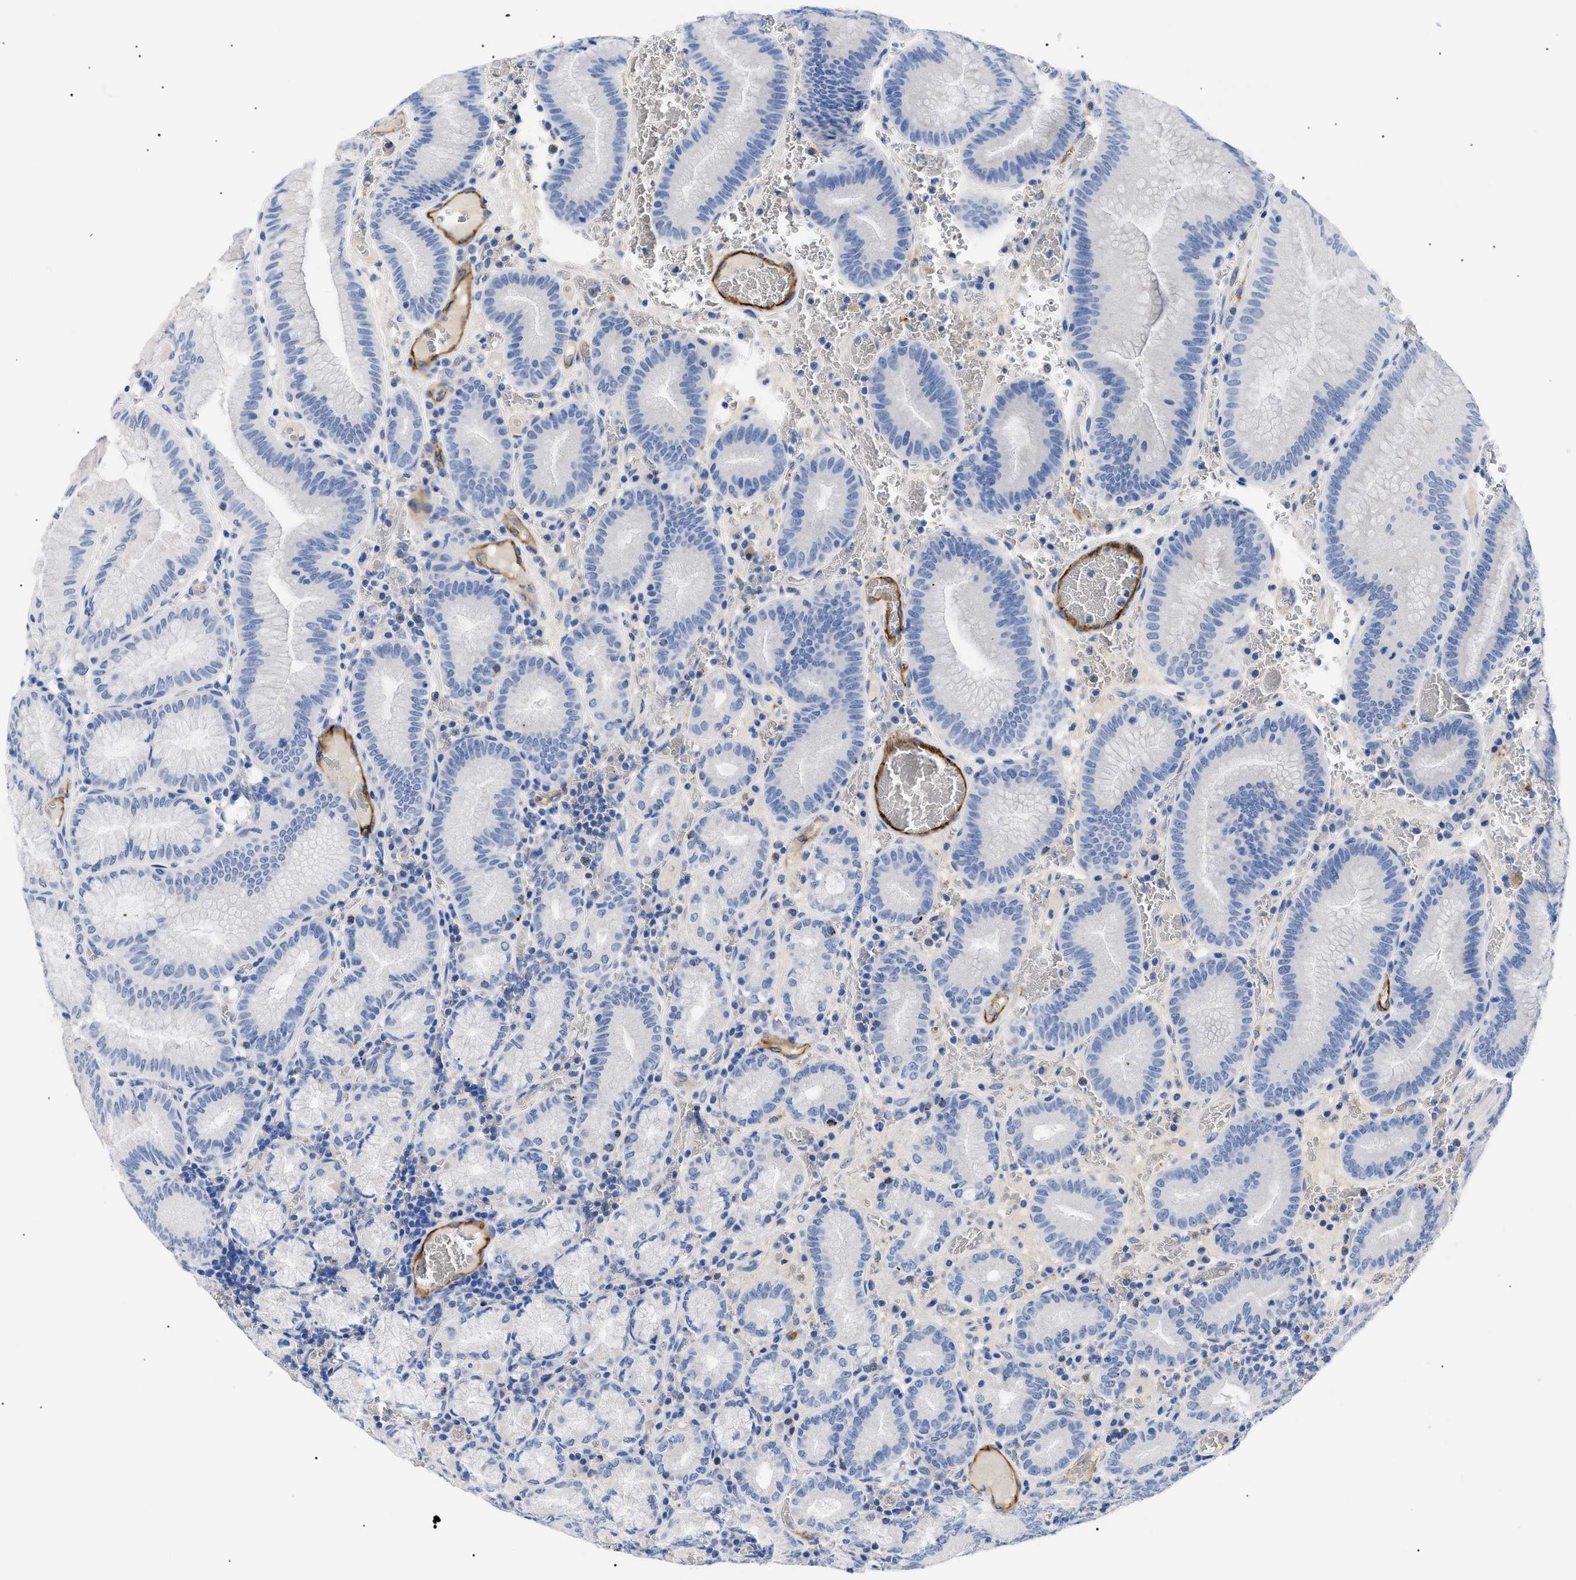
{"staining": {"intensity": "negative", "quantity": "none", "location": "none"}, "tissue": "stomach", "cell_type": "Glandular cells", "image_type": "normal", "snomed": [{"axis": "morphology", "description": "Normal tissue, NOS"}, {"axis": "morphology", "description": "Carcinoid, malignant, NOS"}, {"axis": "topography", "description": "Stomach, upper"}], "caption": "IHC of benign stomach demonstrates no positivity in glandular cells. (Brightfield microscopy of DAB (3,3'-diaminobenzidine) immunohistochemistry at high magnification).", "gene": "ACKR1", "patient": {"sex": "male", "age": 39}}